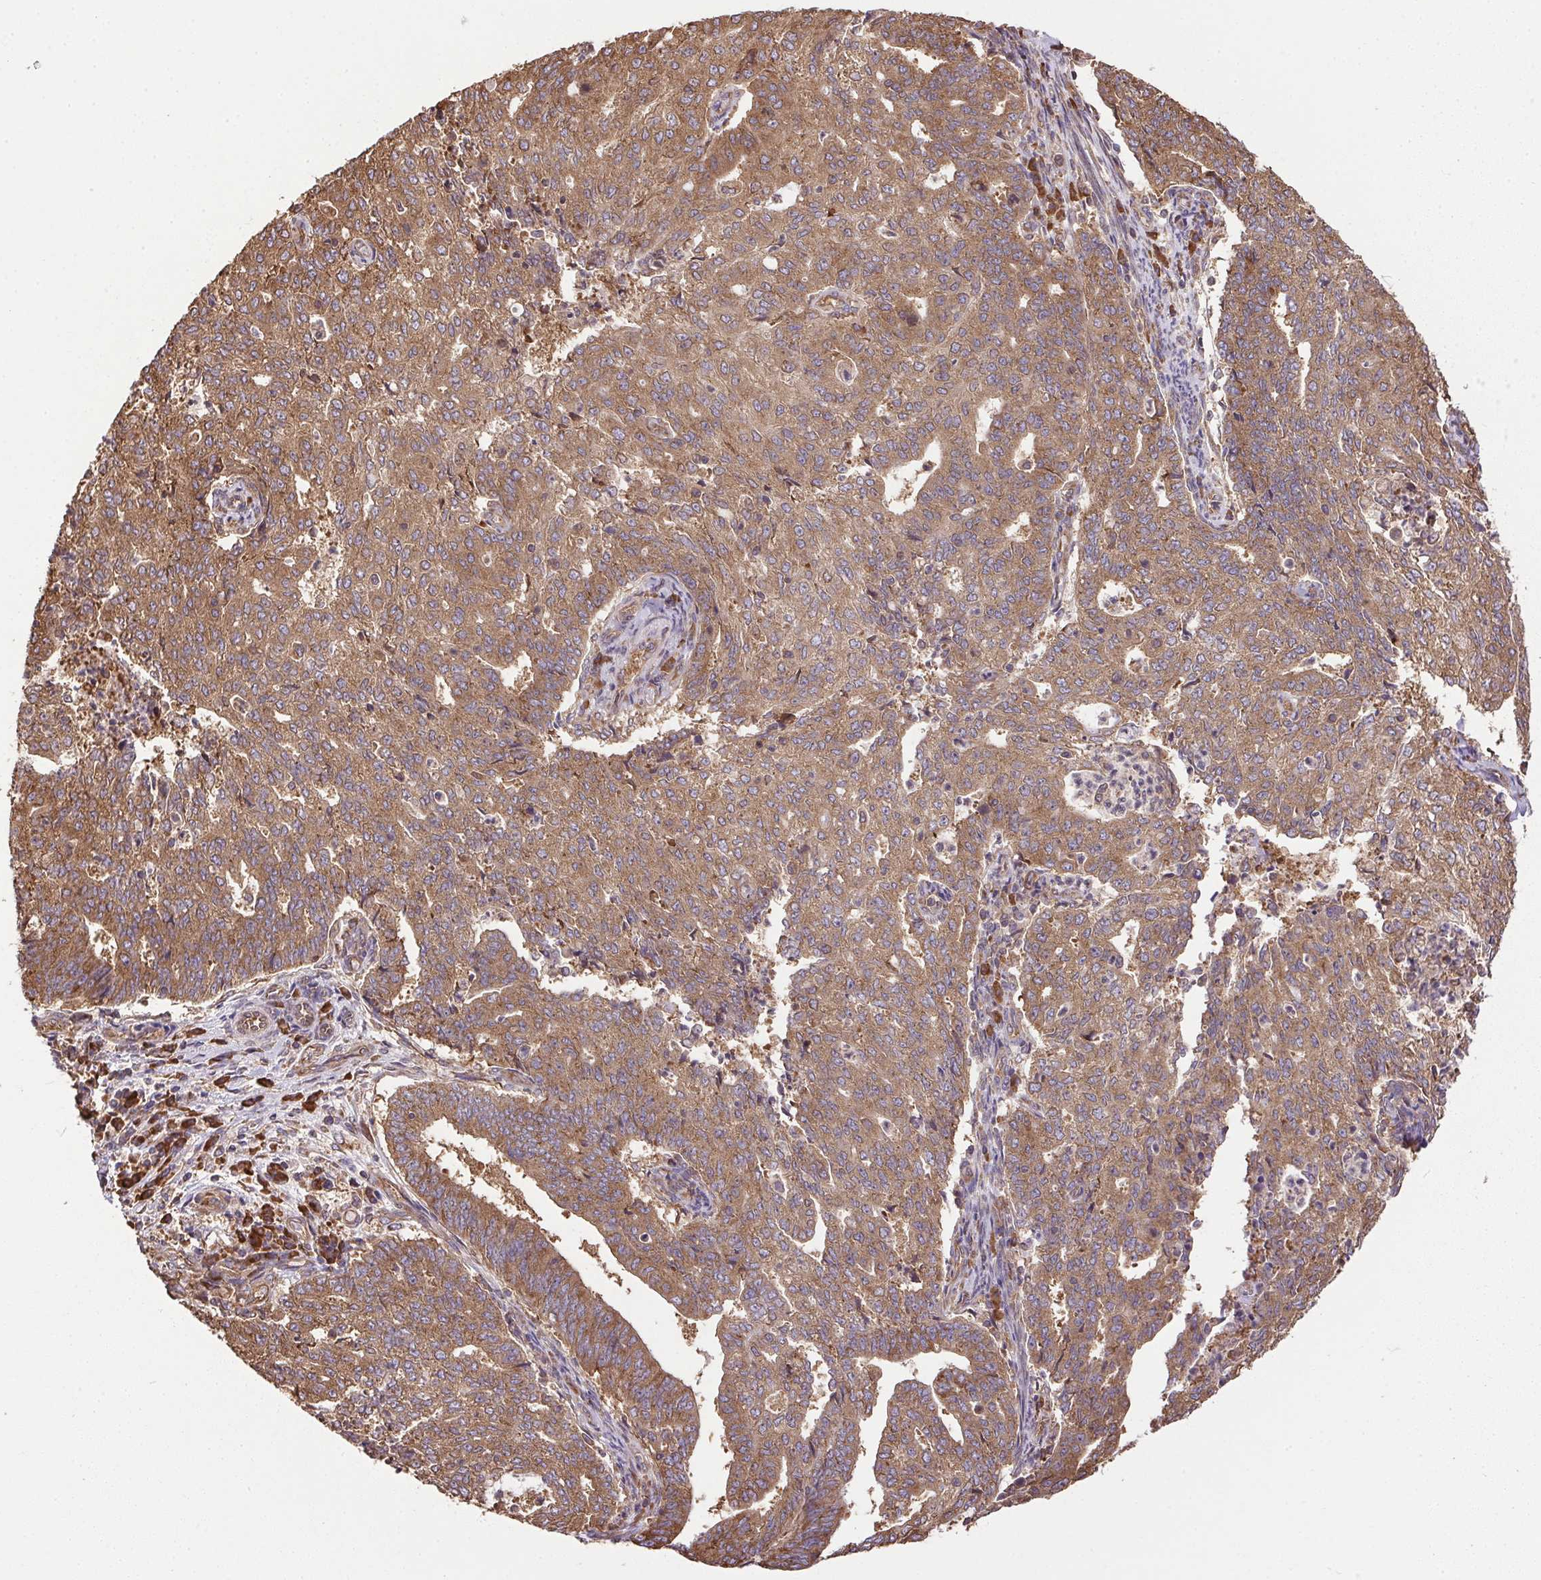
{"staining": {"intensity": "moderate", "quantity": ">75%", "location": "cytoplasmic/membranous"}, "tissue": "endometrial cancer", "cell_type": "Tumor cells", "image_type": "cancer", "snomed": [{"axis": "morphology", "description": "Adenocarcinoma, NOS"}, {"axis": "topography", "description": "Endometrium"}], "caption": "Endometrial cancer stained for a protein (brown) exhibits moderate cytoplasmic/membranous positive positivity in approximately >75% of tumor cells.", "gene": "EIF2S1", "patient": {"sex": "female", "age": 82}}